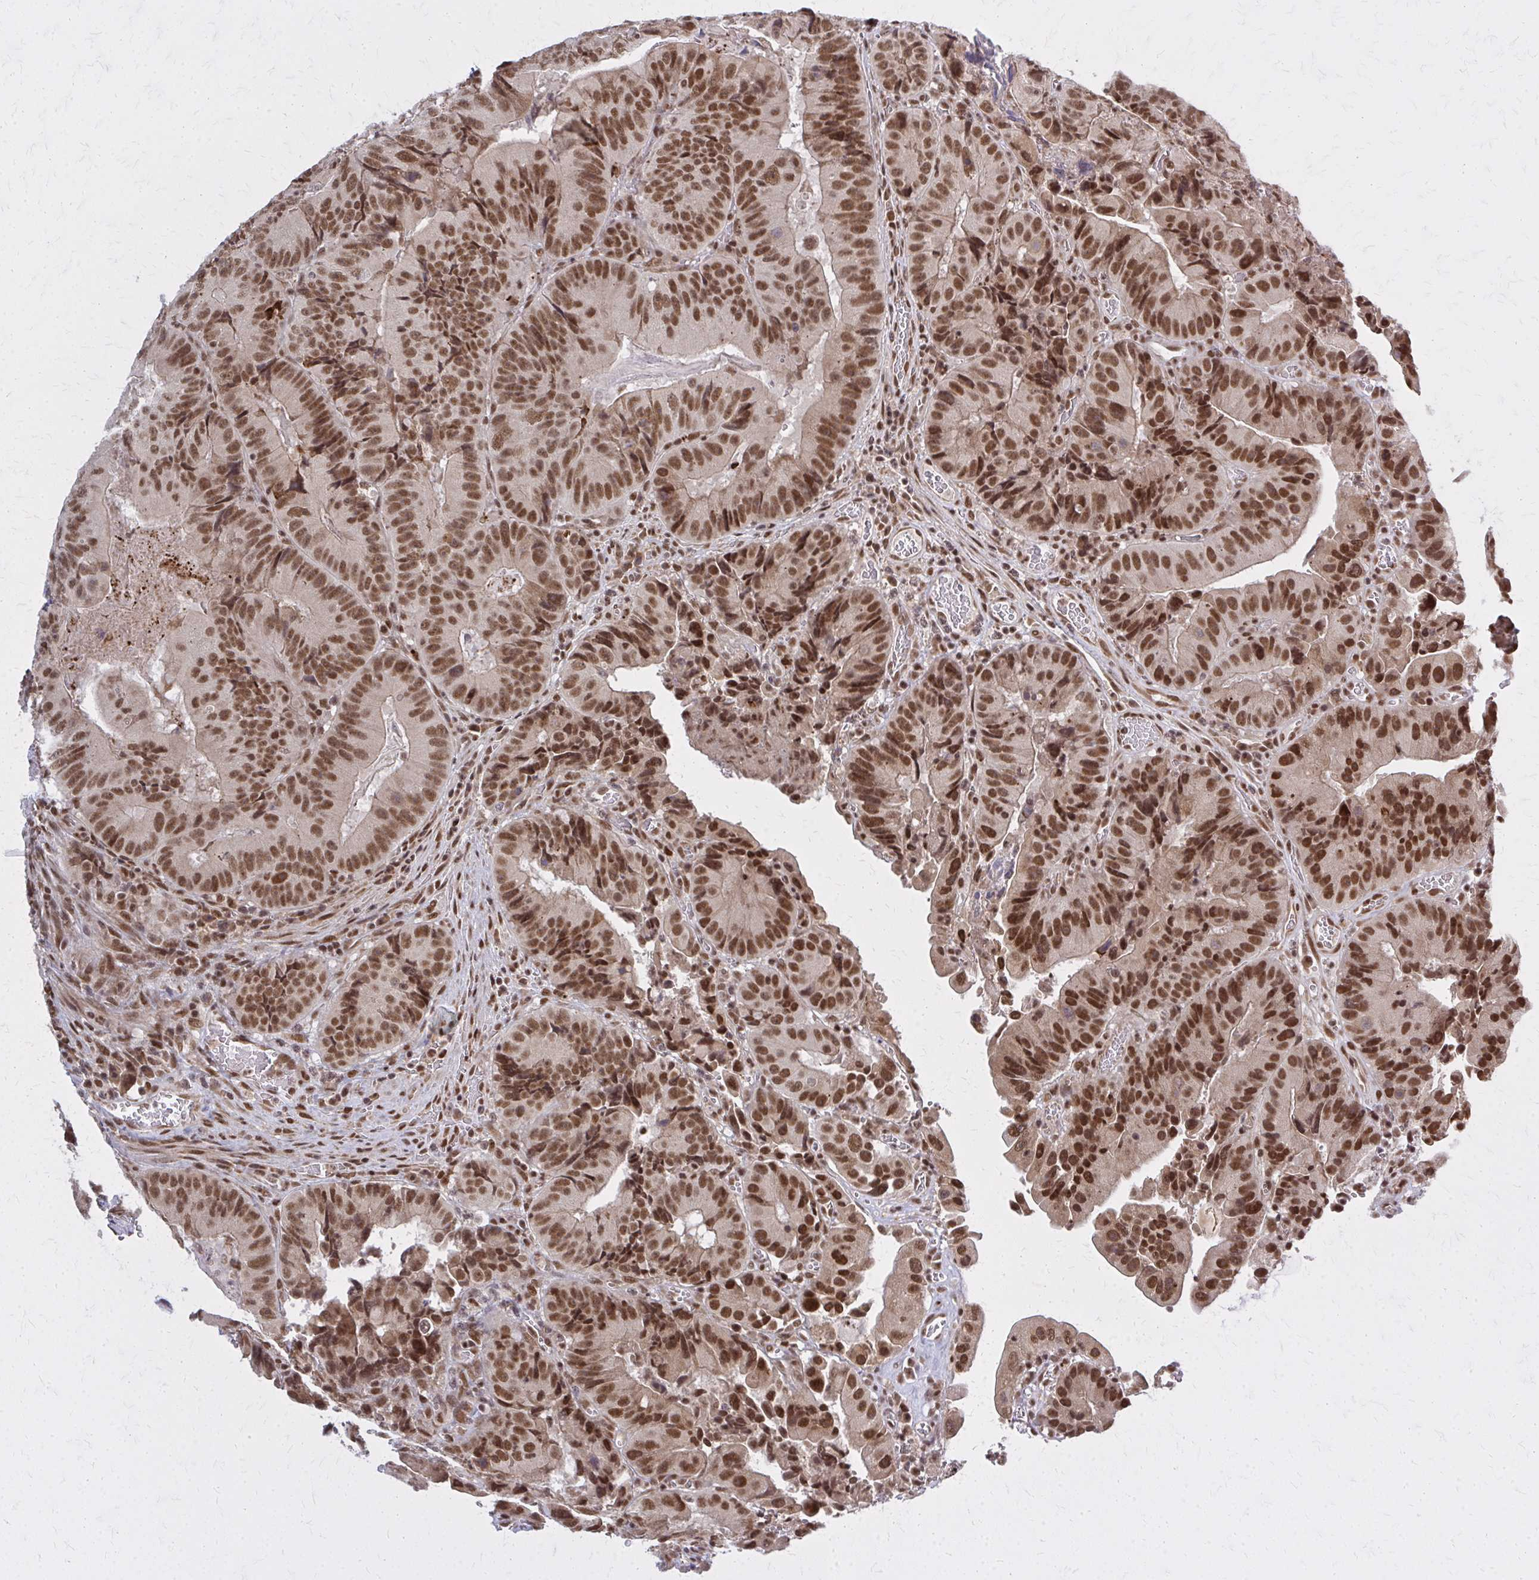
{"staining": {"intensity": "moderate", "quantity": ">75%", "location": "nuclear"}, "tissue": "colorectal cancer", "cell_type": "Tumor cells", "image_type": "cancer", "snomed": [{"axis": "morphology", "description": "Adenocarcinoma, NOS"}, {"axis": "topography", "description": "Colon"}], "caption": "Protein analysis of colorectal cancer tissue shows moderate nuclear expression in about >75% of tumor cells. The protein is shown in brown color, while the nuclei are stained blue.", "gene": "HDAC3", "patient": {"sex": "female", "age": 86}}